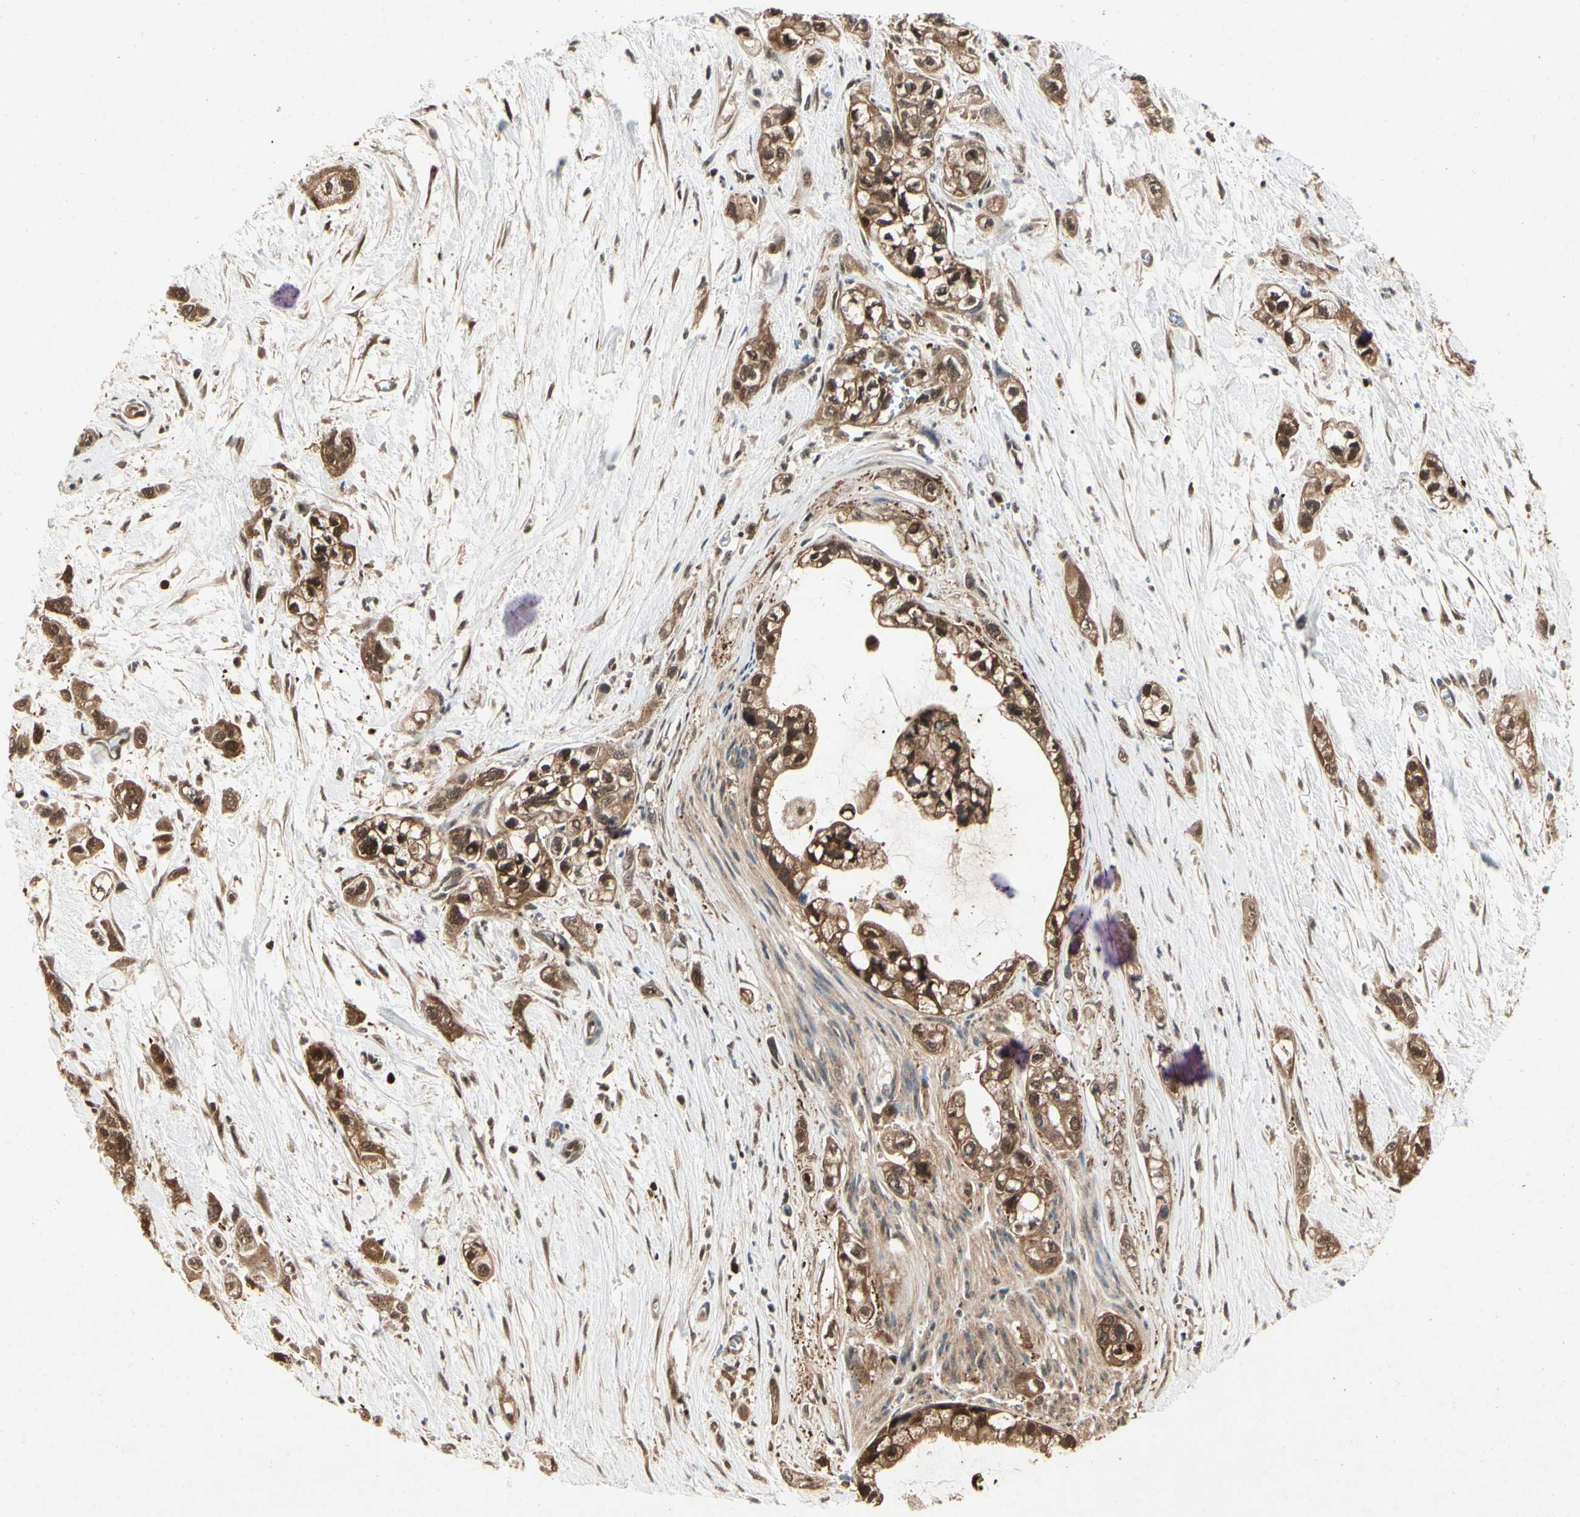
{"staining": {"intensity": "strong", "quantity": ">75%", "location": "cytoplasmic/membranous,nuclear"}, "tissue": "pancreatic cancer", "cell_type": "Tumor cells", "image_type": "cancer", "snomed": [{"axis": "morphology", "description": "Adenocarcinoma, NOS"}, {"axis": "topography", "description": "Pancreas"}], "caption": "Protein staining of pancreatic cancer (adenocarcinoma) tissue reveals strong cytoplasmic/membranous and nuclear positivity in about >75% of tumor cells. (IHC, brightfield microscopy, high magnification).", "gene": "YWHAQ", "patient": {"sex": "male", "age": 74}}